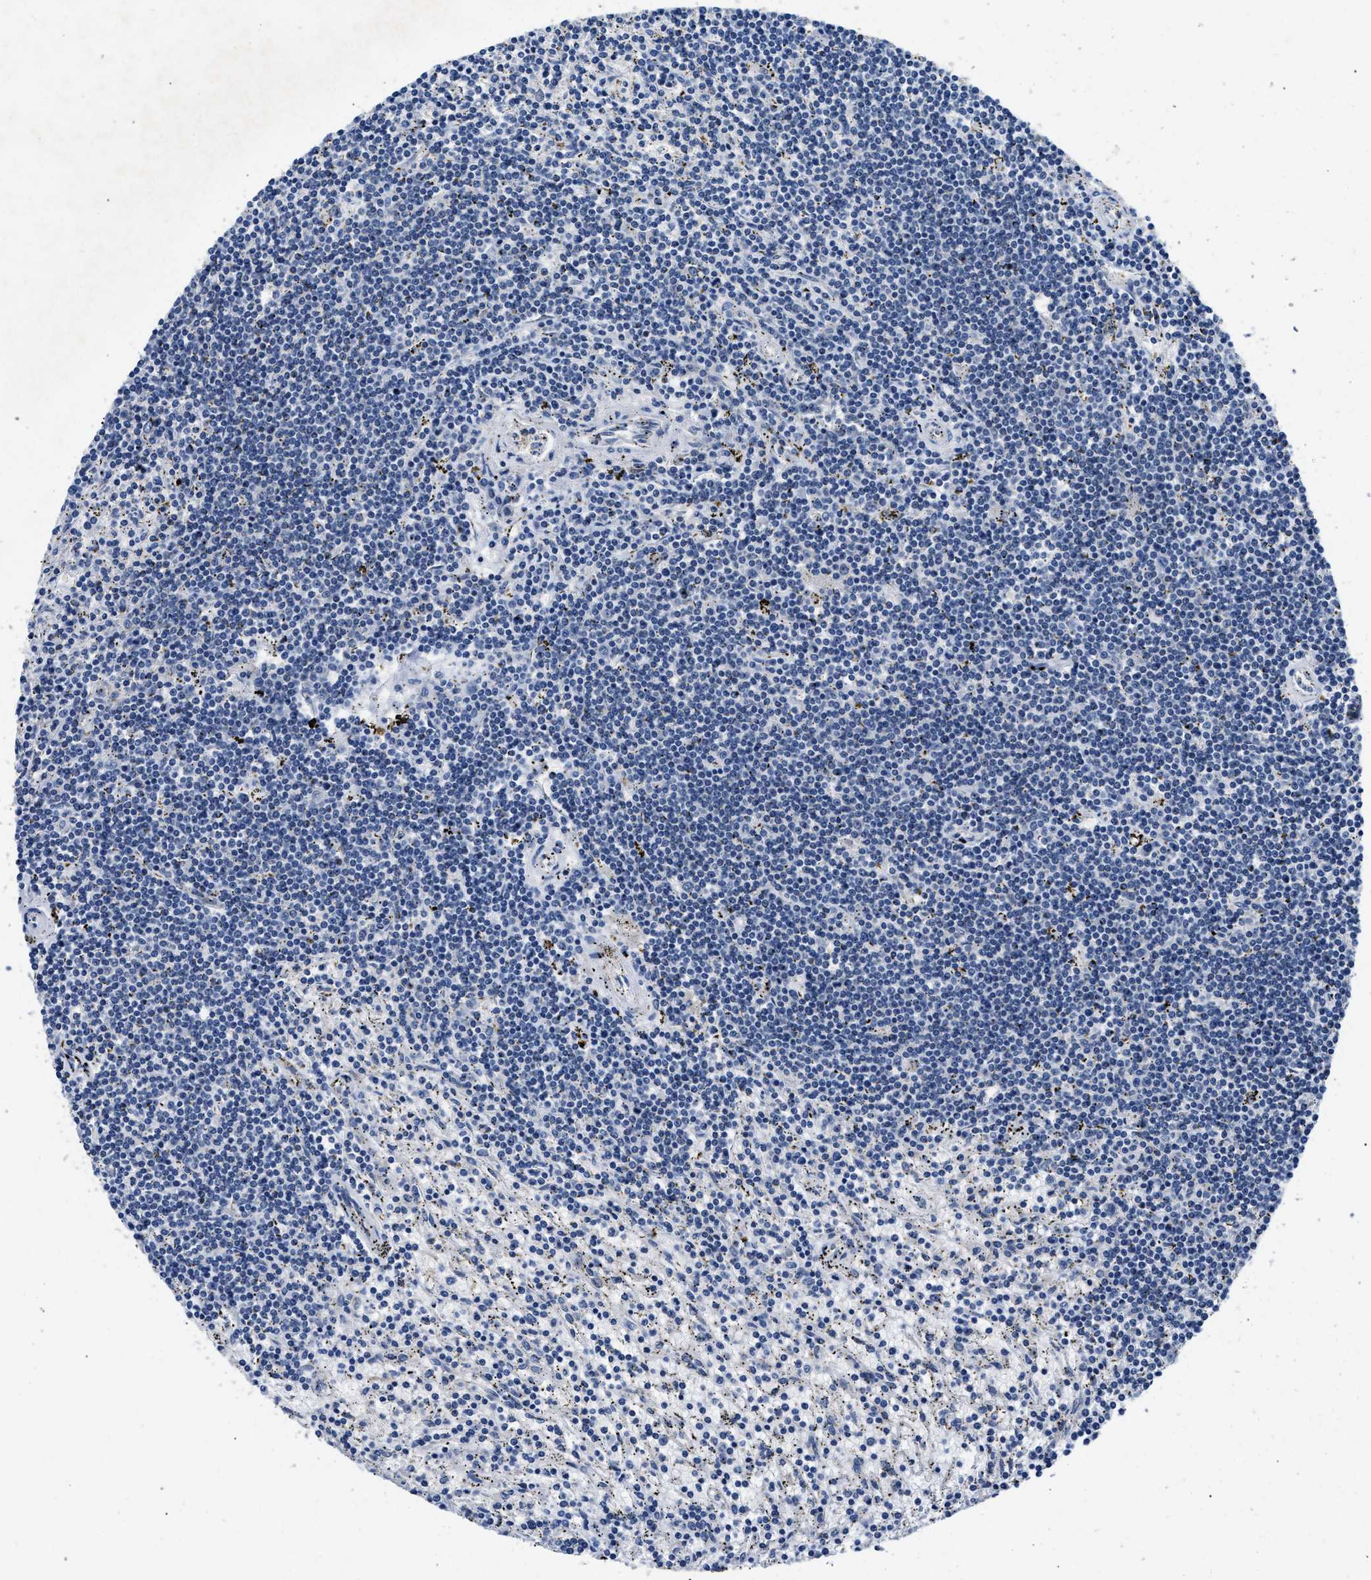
{"staining": {"intensity": "negative", "quantity": "none", "location": "none"}, "tissue": "lymphoma", "cell_type": "Tumor cells", "image_type": "cancer", "snomed": [{"axis": "morphology", "description": "Malignant lymphoma, non-Hodgkin's type, Low grade"}, {"axis": "topography", "description": "Spleen"}], "caption": "IHC image of lymphoma stained for a protein (brown), which displays no expression in tumor cells.", "gene": "FAM185A", "patient": {"sex": "male", "age": 76}}